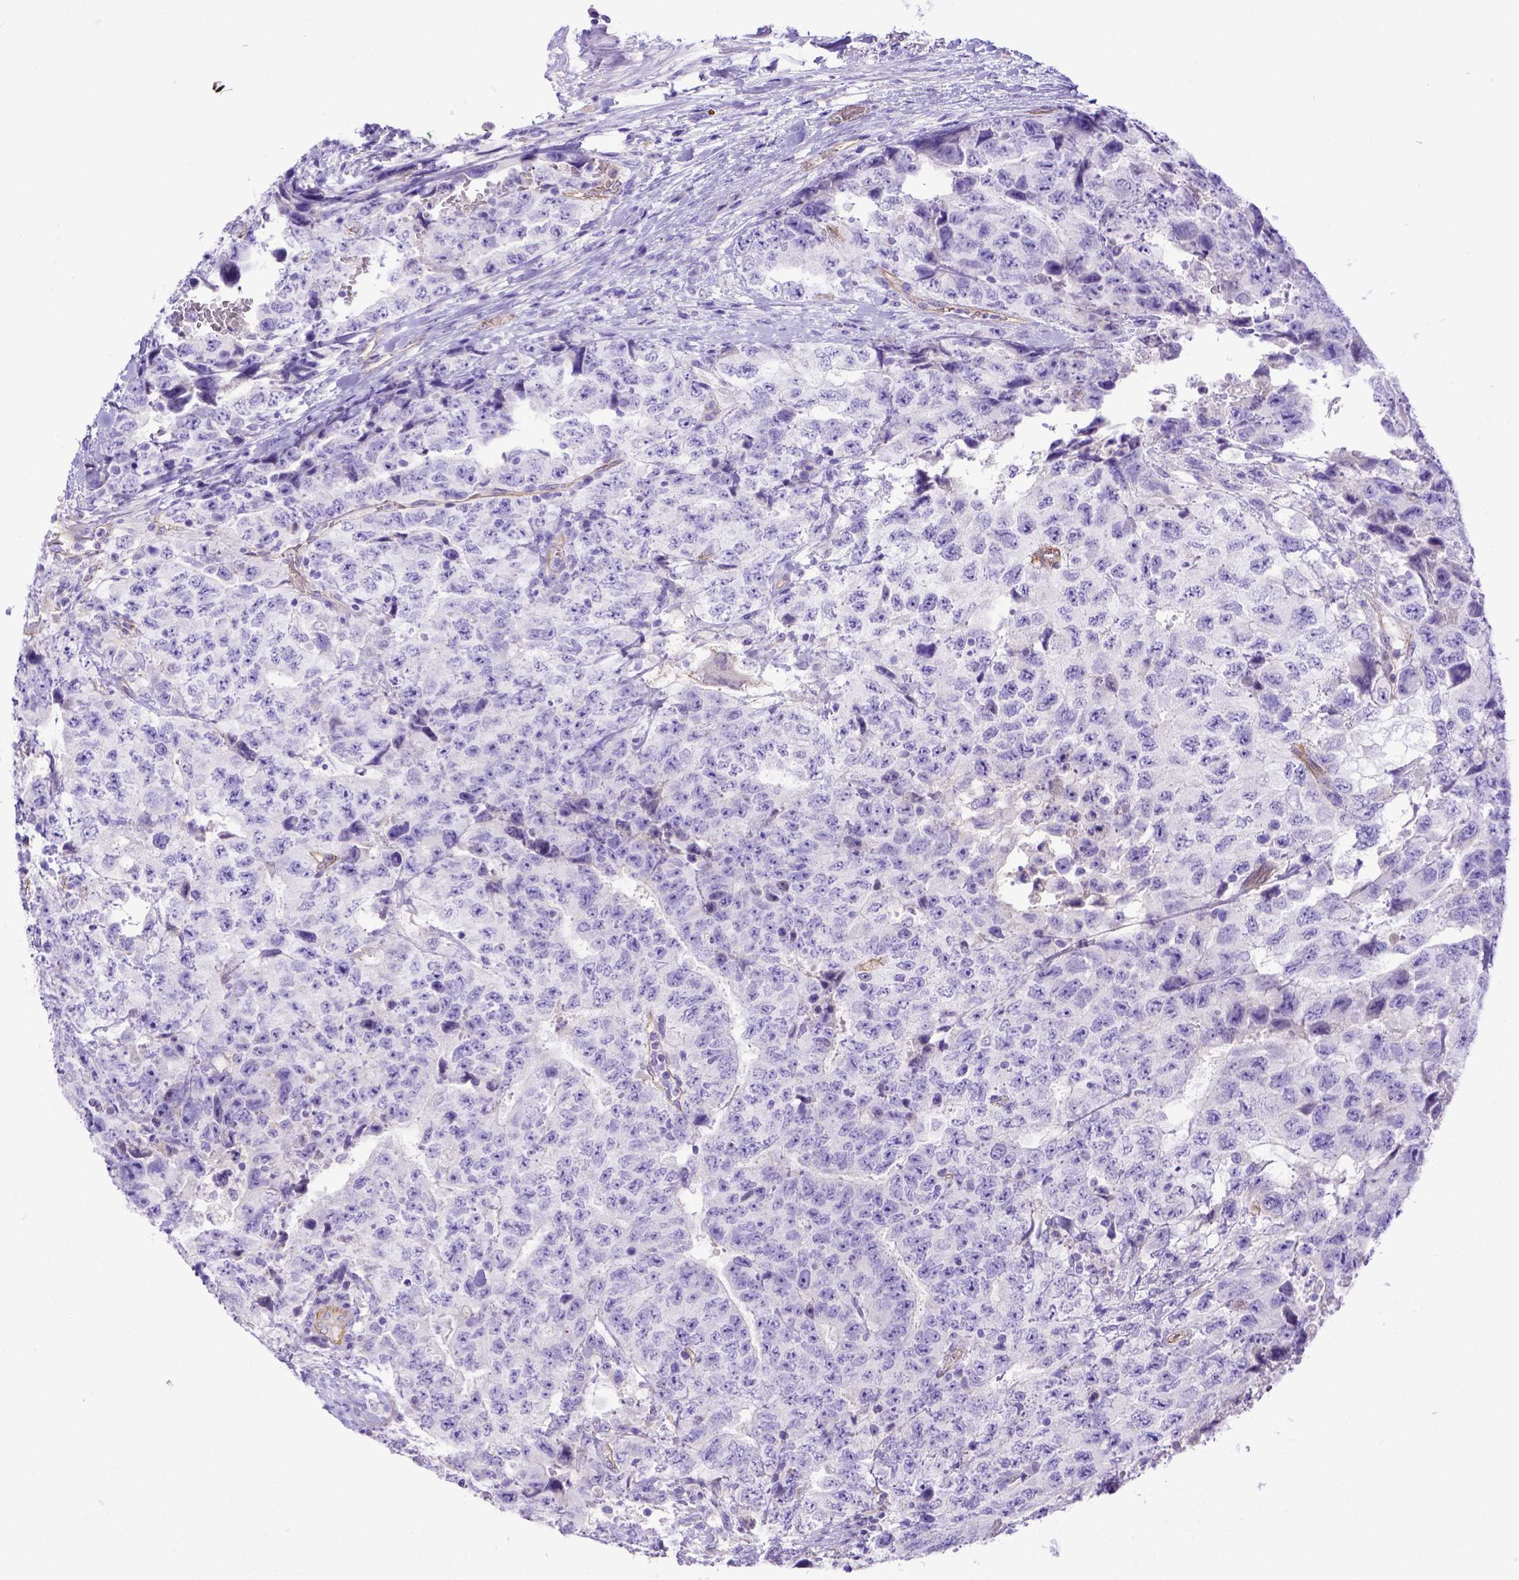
{"staining": {"intensity": "negative", "quantity": "none", "location": "none"}, "tissue": "testis cancer", "cell_type": "Tumor cells", "image_type": "cancer", "snomed": [{"axis": "morphology", "description": "Carcinoma, Embryonal, NOS"}, {"axis": "topography", "description": "Testis"}], "caption": "Immunohistochemistry (IHC) image of neoplastic tissue: human testis cancer stained with DAB exhibits no significant protein staining in tumor cells. The staining is performed using DAB brown chromogen with nuclei counter-stained in using hematoxylin.", "gene": "LRRC18", "patient": {"sex": "male", "age": 24}}